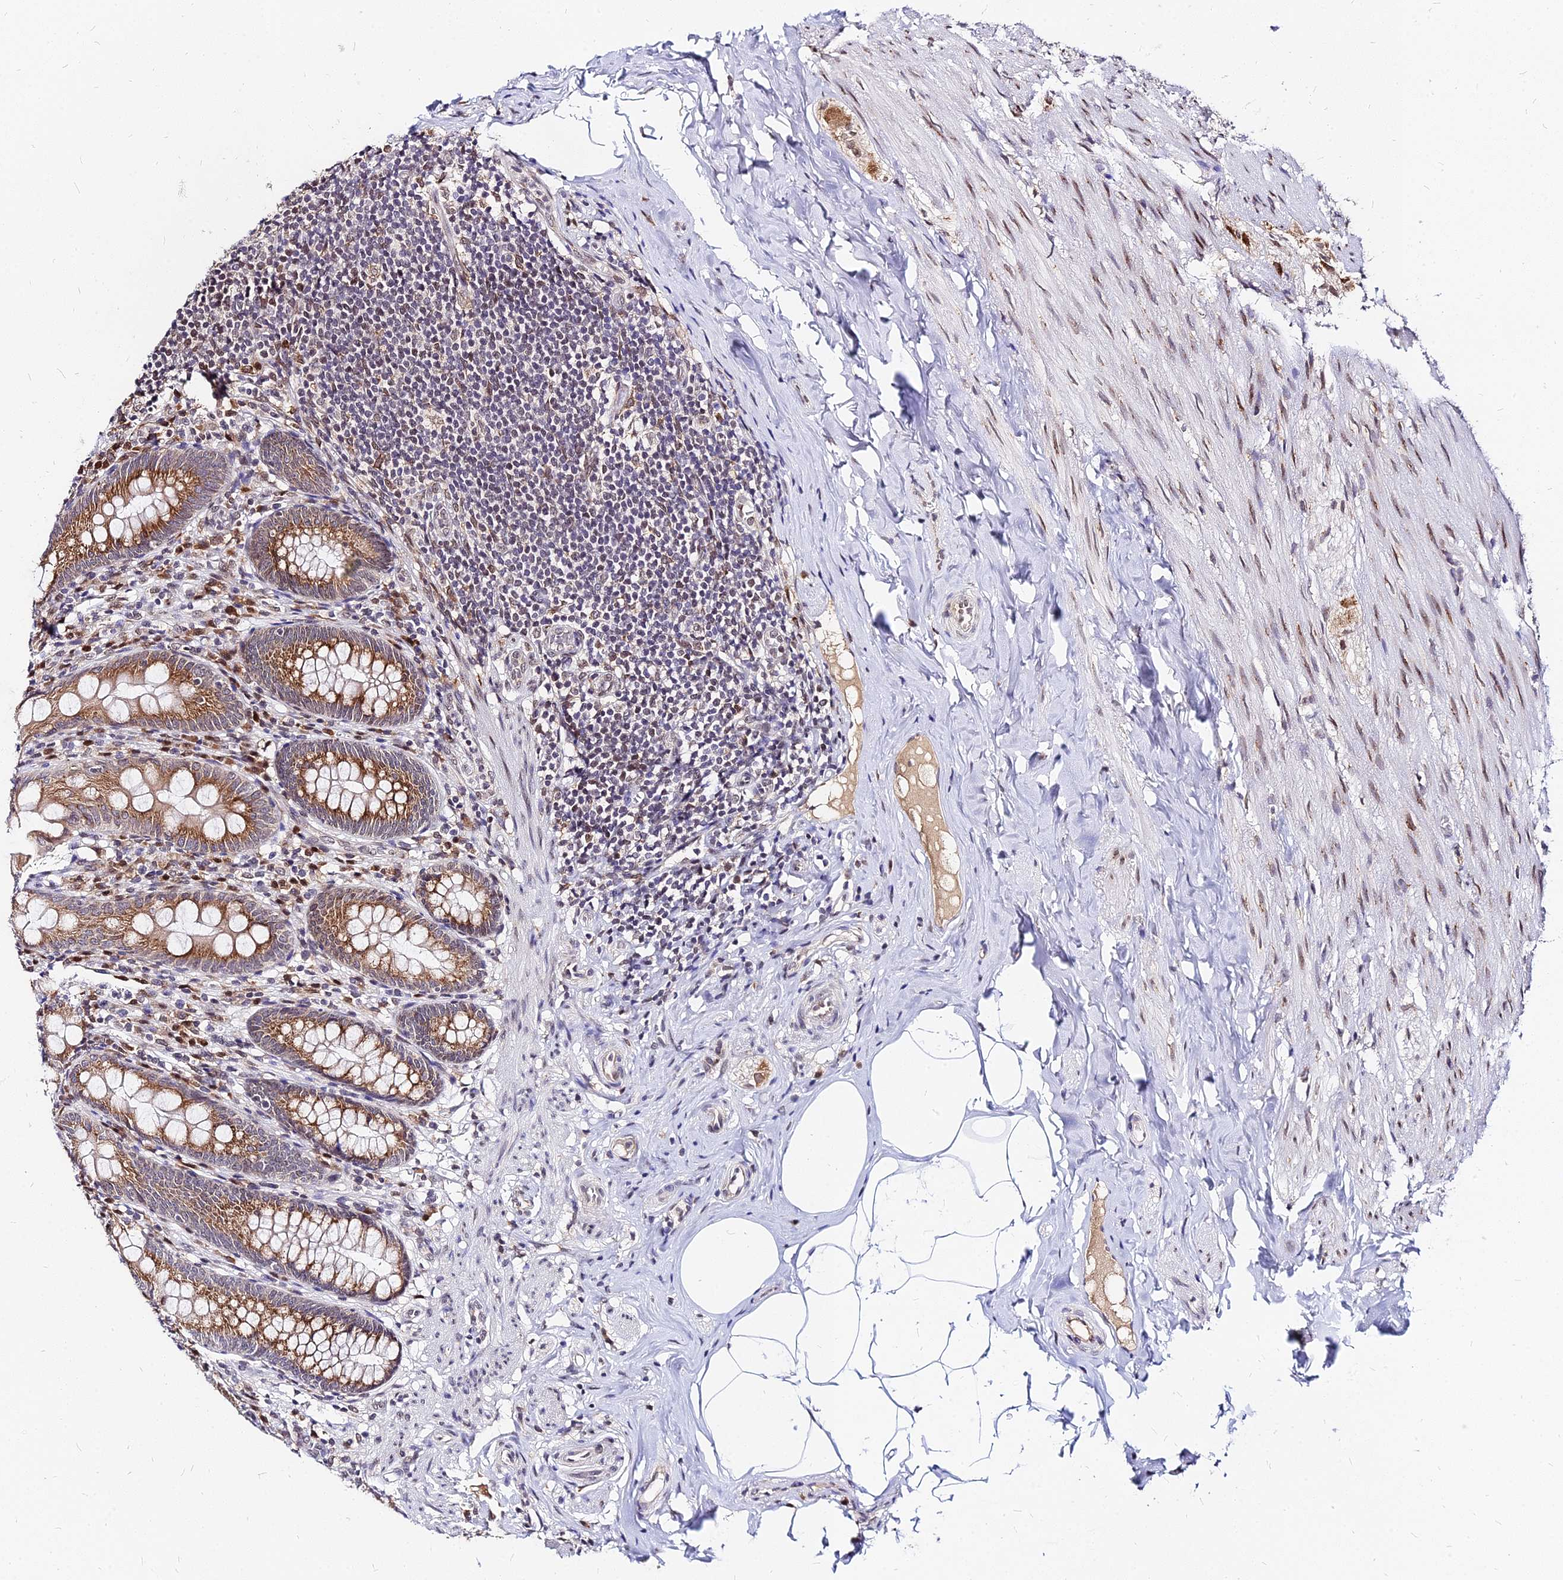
{"staining": {"intensity": "moderate", "quantity": ">75%", "location": "cytoplasmic/membranous"}, "tissue": "appendix", "cell_type": "Glandular cells", "image_type": "normal", "snomed": [{"axis": "morphology", "description": "Normal tissue, NOS"}, {"axis": "topography", "description": "Appendix"}], "caption": "Brown immunohistochemical staining in benign appendix displays moderate cytoplasmic/membranous expression in approximately >75% of glandular cells. The staining is performed using DAB brown chromogen to label protein expression. The nuclei are counter-stained blue using hematoxylin.", "gene": "RNF121", "patient": {"sex": "male", "age": 55}}